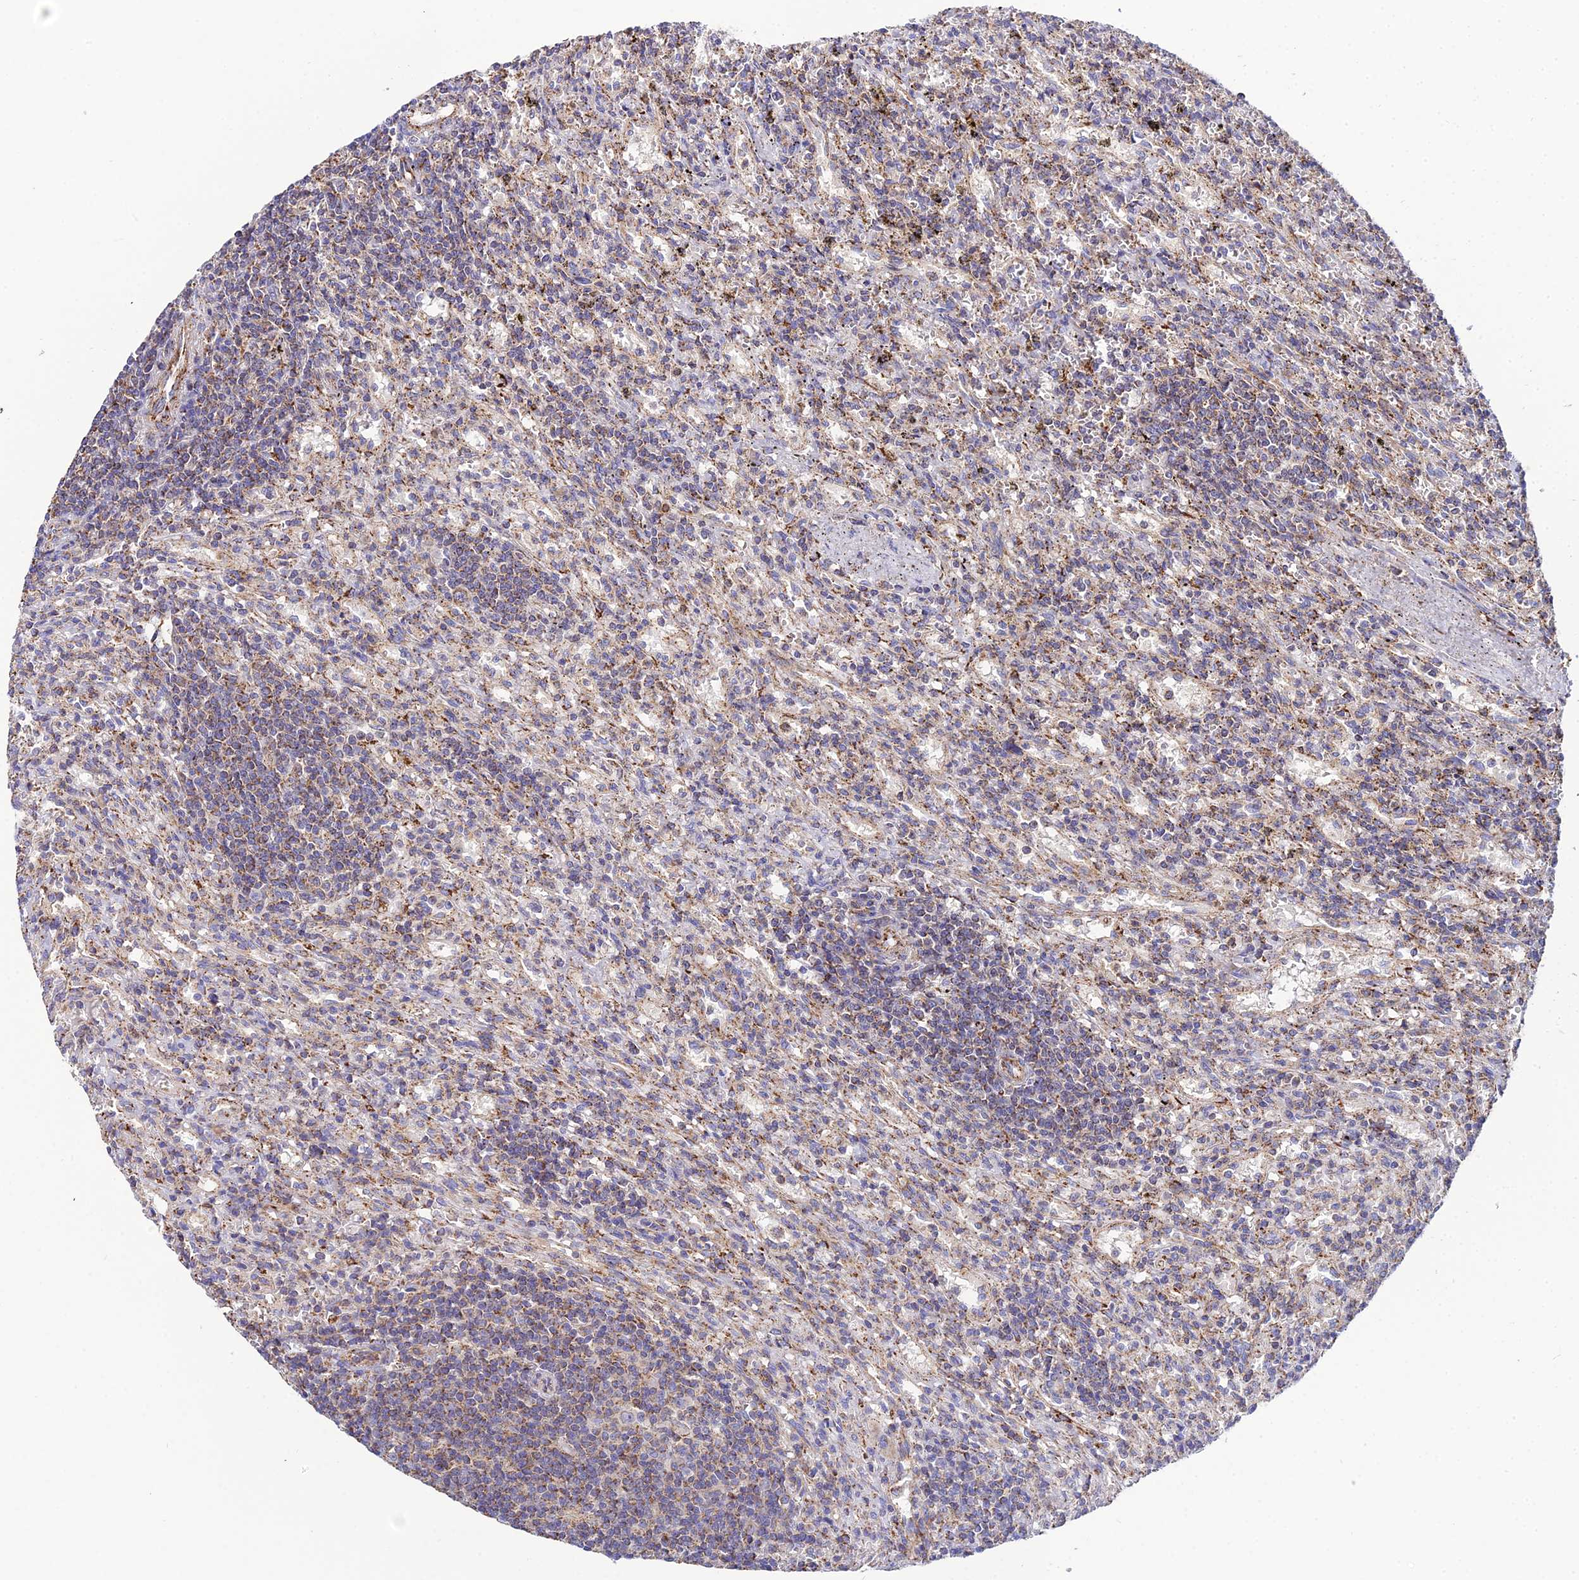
{"staining": {"intensity": "weak", "quantity": "25%-75%", "location": "cytoplasmic/membranous"}, "tissue": "lymphoma", "cell_type": "Tumor cells", "image_type": "cancer", "snomed": [{"axis": "morphology", "description": "Malignant lymphoma, non-Hodgkin's type, Low grade"}, {"axis": "topography", "description": "Spleen"}], "caption": "Immunohistochemistry (IHC) (DAB) staining of human lymphoma displays weak cytoplasmic/membranous protein positivity in approximately 25%-75% of tumor cells. (Brightfield microscopy of DAB IHC at high magnification).", "gene": "NIPSNAP3A", "patient": {"sex": "male", "age": 76}}